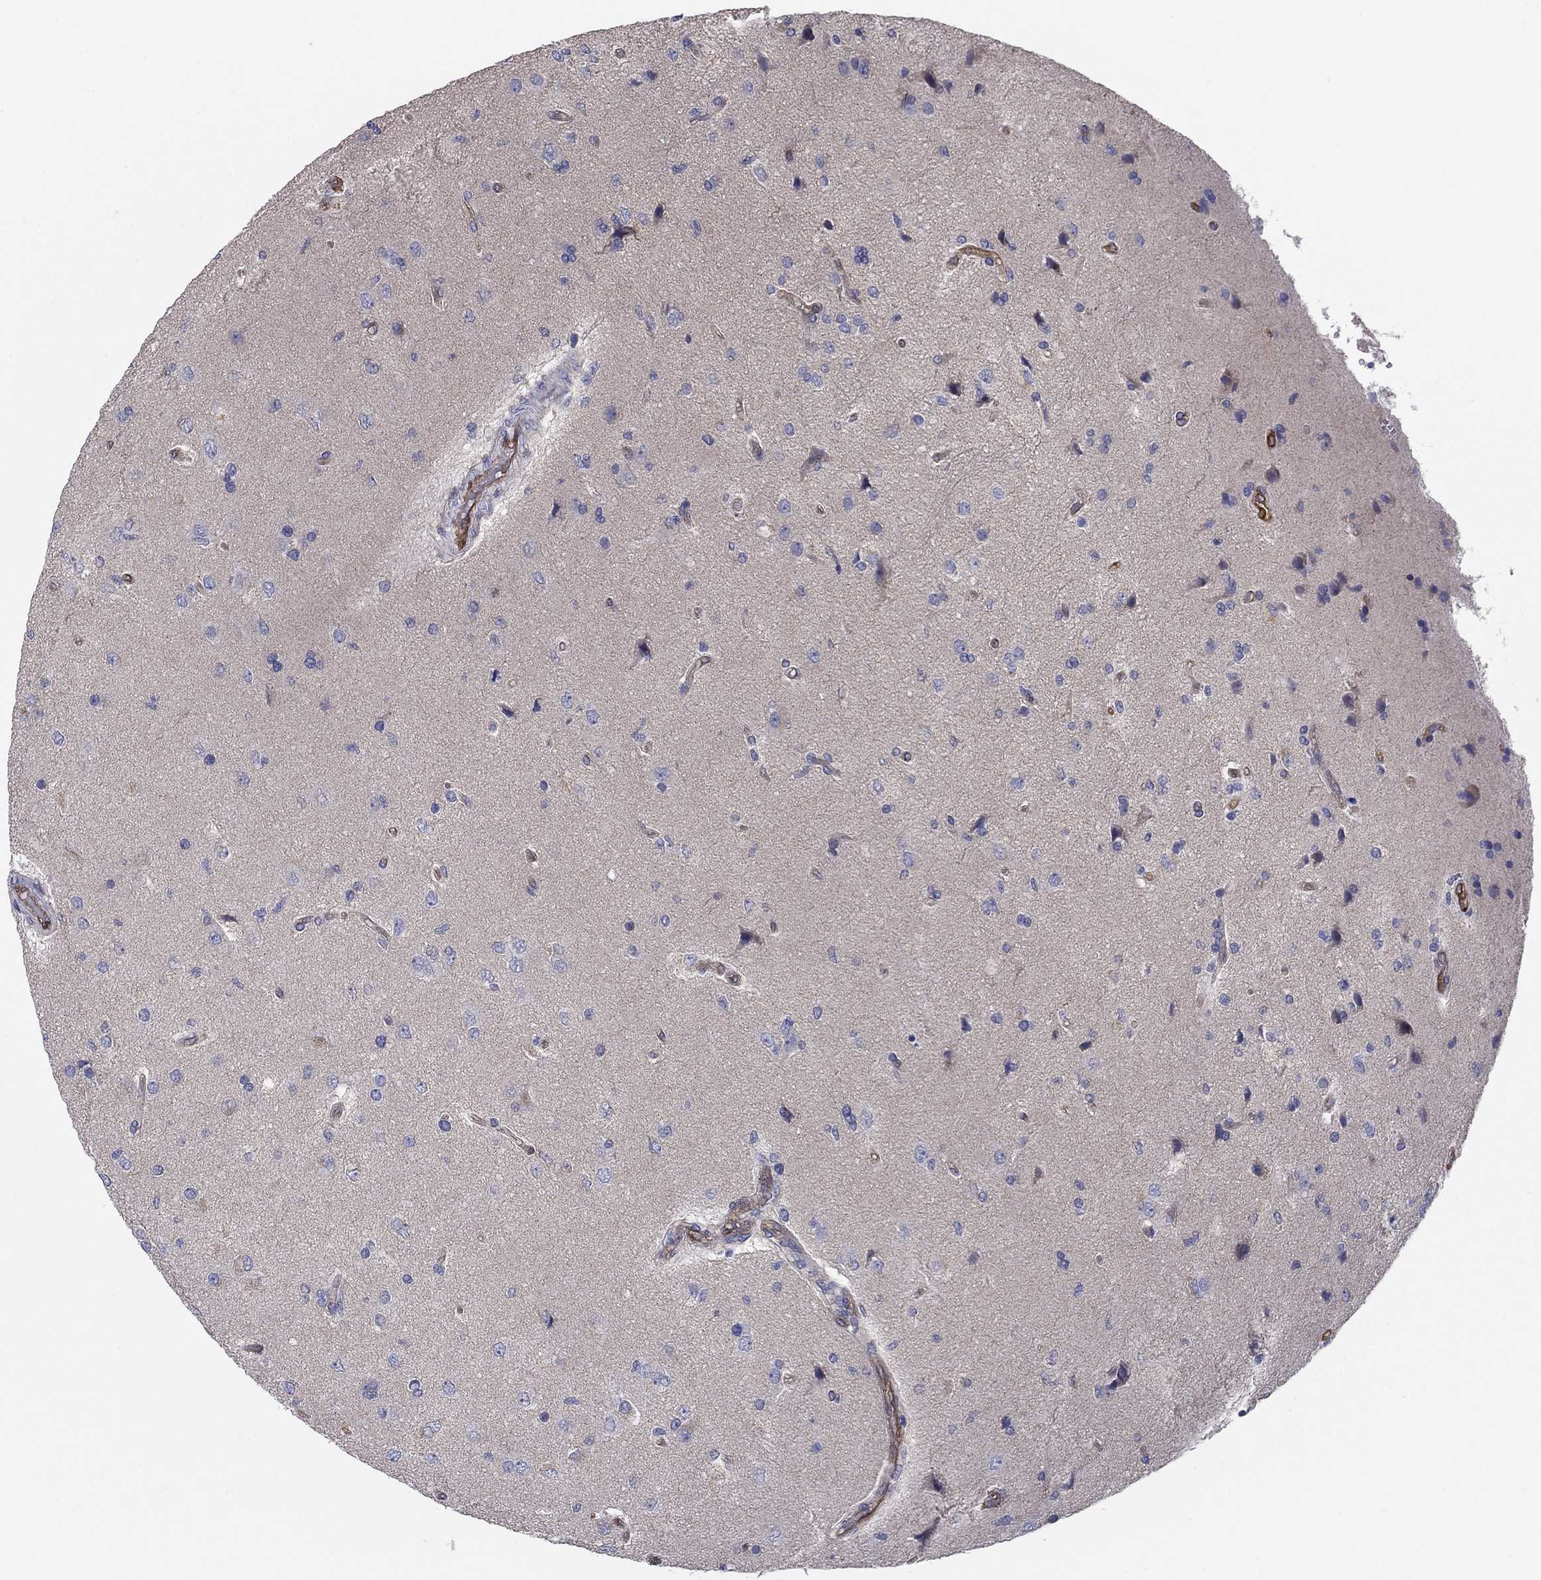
{"staining": {"intensity": "negative", "quantity": "none", "location": "none"}, "tissue": "glioma", "cell_type": "Tumor cells", "image_type": "cancer", "snomed": [{"axis": "morphology", "description": "Glioma, malignant, High grade"}, {"axis": "topography", "description": "Brain"}], "caption": "This photomicrograph is of malignant glioma (high-grade) stained with immunohistochemistry (IHC) to label a protein in brown with the nuclei are counter-stained blue. There is no expression in tumor cells.", "gene": "EMP2", "patient": {"sex": "male", "age": 56}}